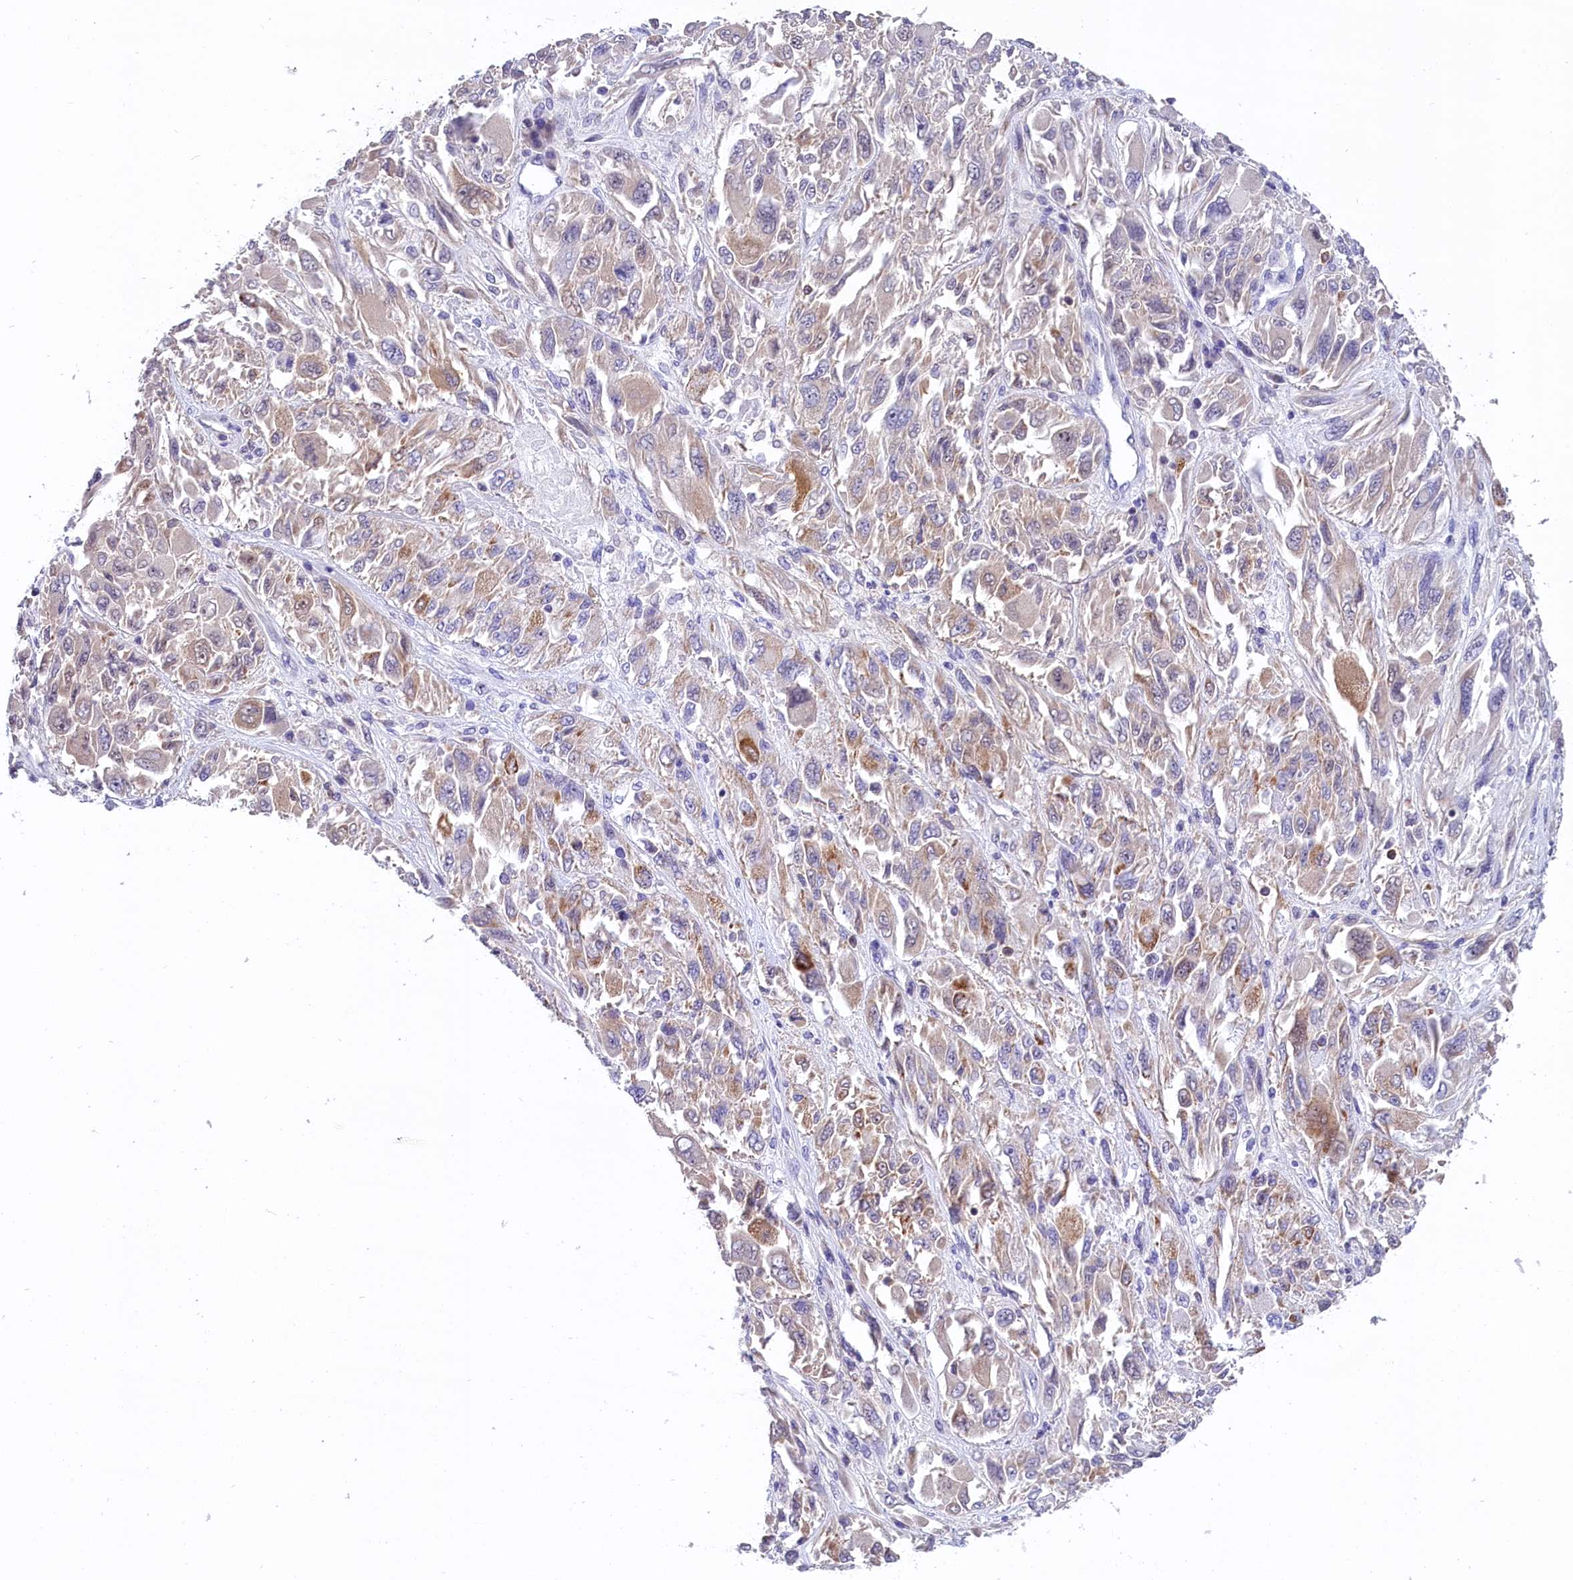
{"staining": {"intensity": "moderate", "quantity": "<25%", "location": "cytoplasmic/membranous"}, "tissue": "melanoma", "cell_type": "Tumor cells", "image_type": "cancer", "snomed": [{"axis": "morphology", "description": "Malignant melanoma, NOS"}, {"axis": "topography", "description": "Skin"}], "caption": "This is a histology image of immunohistochemistry staining of melanoma, which shows moderate expression in the cytoplasmic/membranous of tumor cells.", "gene": "ABAT", "patient": {"sex": "female", "age": 91}}